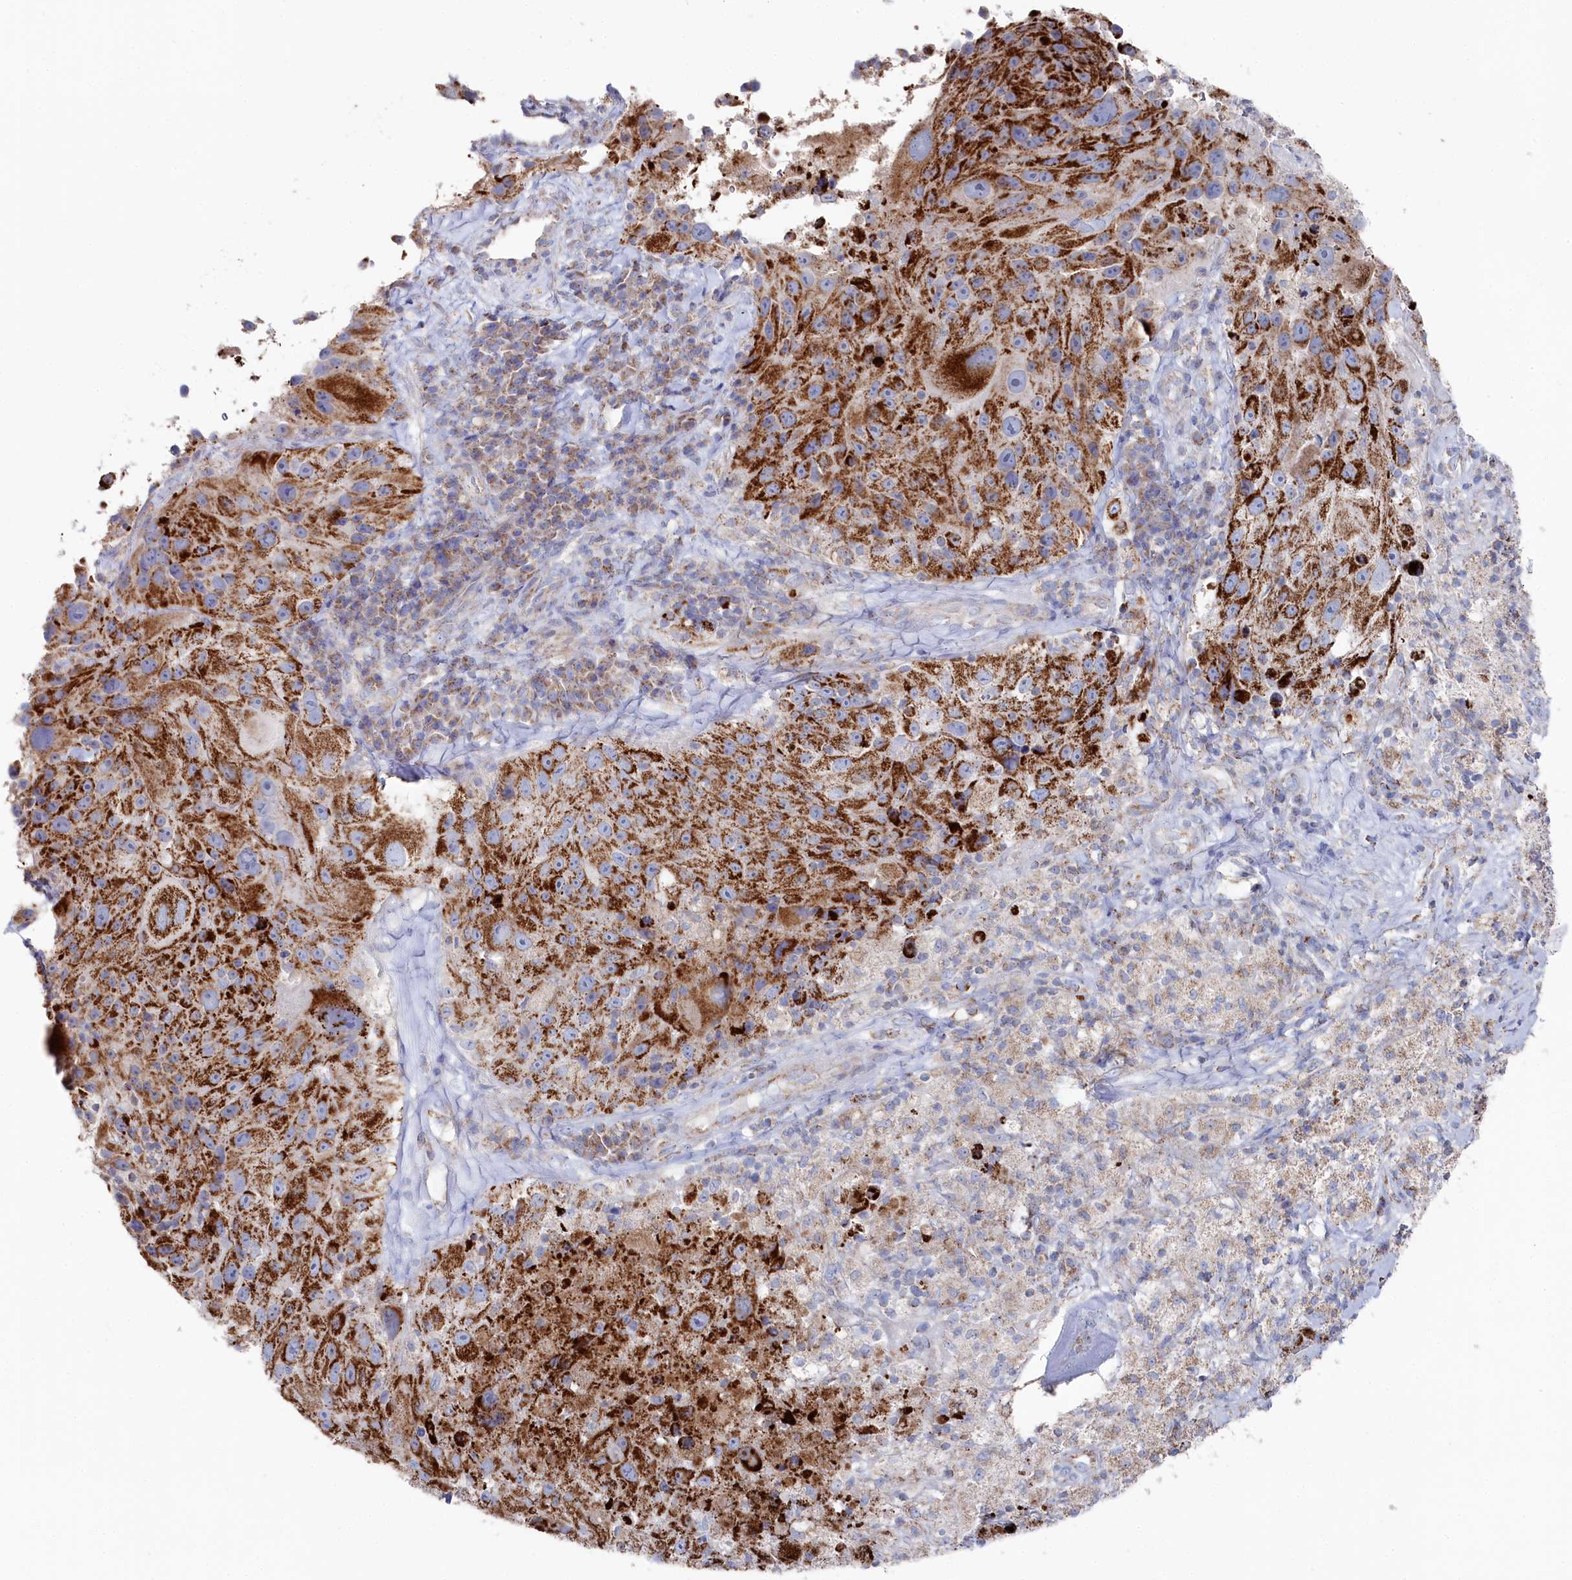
{"staining": {"intensity": "strong", "quantity": ">75%", "location": "cytoplasmic/membranous"}, "tissue": "melanoma", "cell_type": "Tumor cells", "image_type": "cancer", "snomed": [{"axis": "morphology", "description": "Malignant melanoma, Metastatic site"}, {"axis": "topography", "description": "Lymph node"}], "caption": "Immunohistochemistry (IHC) of human malignant melanoma (metastatic site) demonstrates high levels of strong cytoplasmic/membranous positivity in approximately >75% of tumor cells.", "gene": "GLS2", "patient": {"sex": "male", "age": 62}}